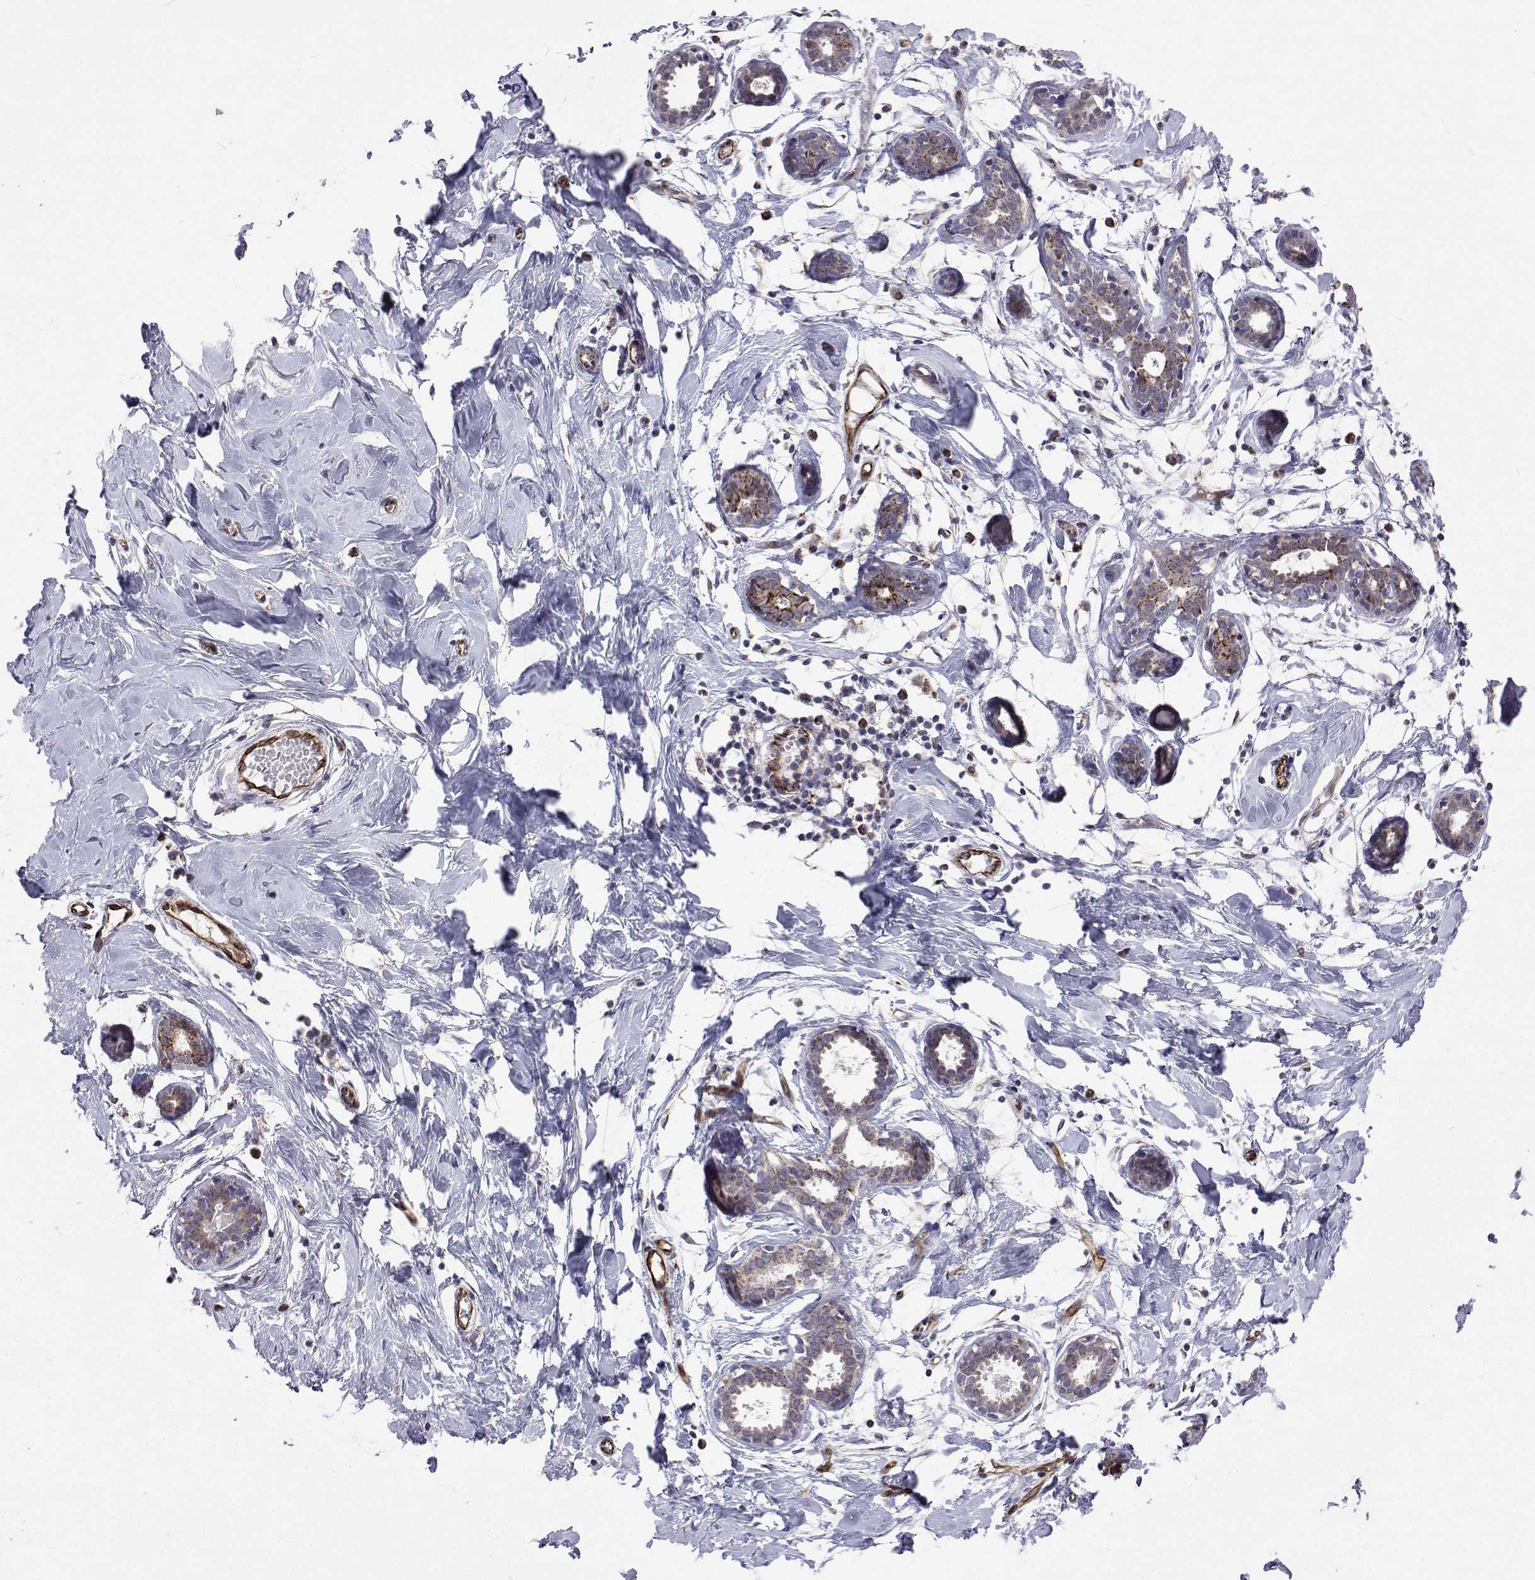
{"staining": {"intensity": "negative", "quantity": "none", "location": "none"}, "tissue": "breast", "cell_type": "Adipocytes", "image_type": "normal", "snomed": [{"axis": "morphology", "description": "Normal tissue, NOS"}, {"axis": "topography", "description": "Breast"}], "caption": "IHC photomicrograph of unremarkable human breast stained for a protein (brown), which displays no expression in adipocytes.", "gene": "DHTKD1", "patient": {"sex": "female", "age": 27}}